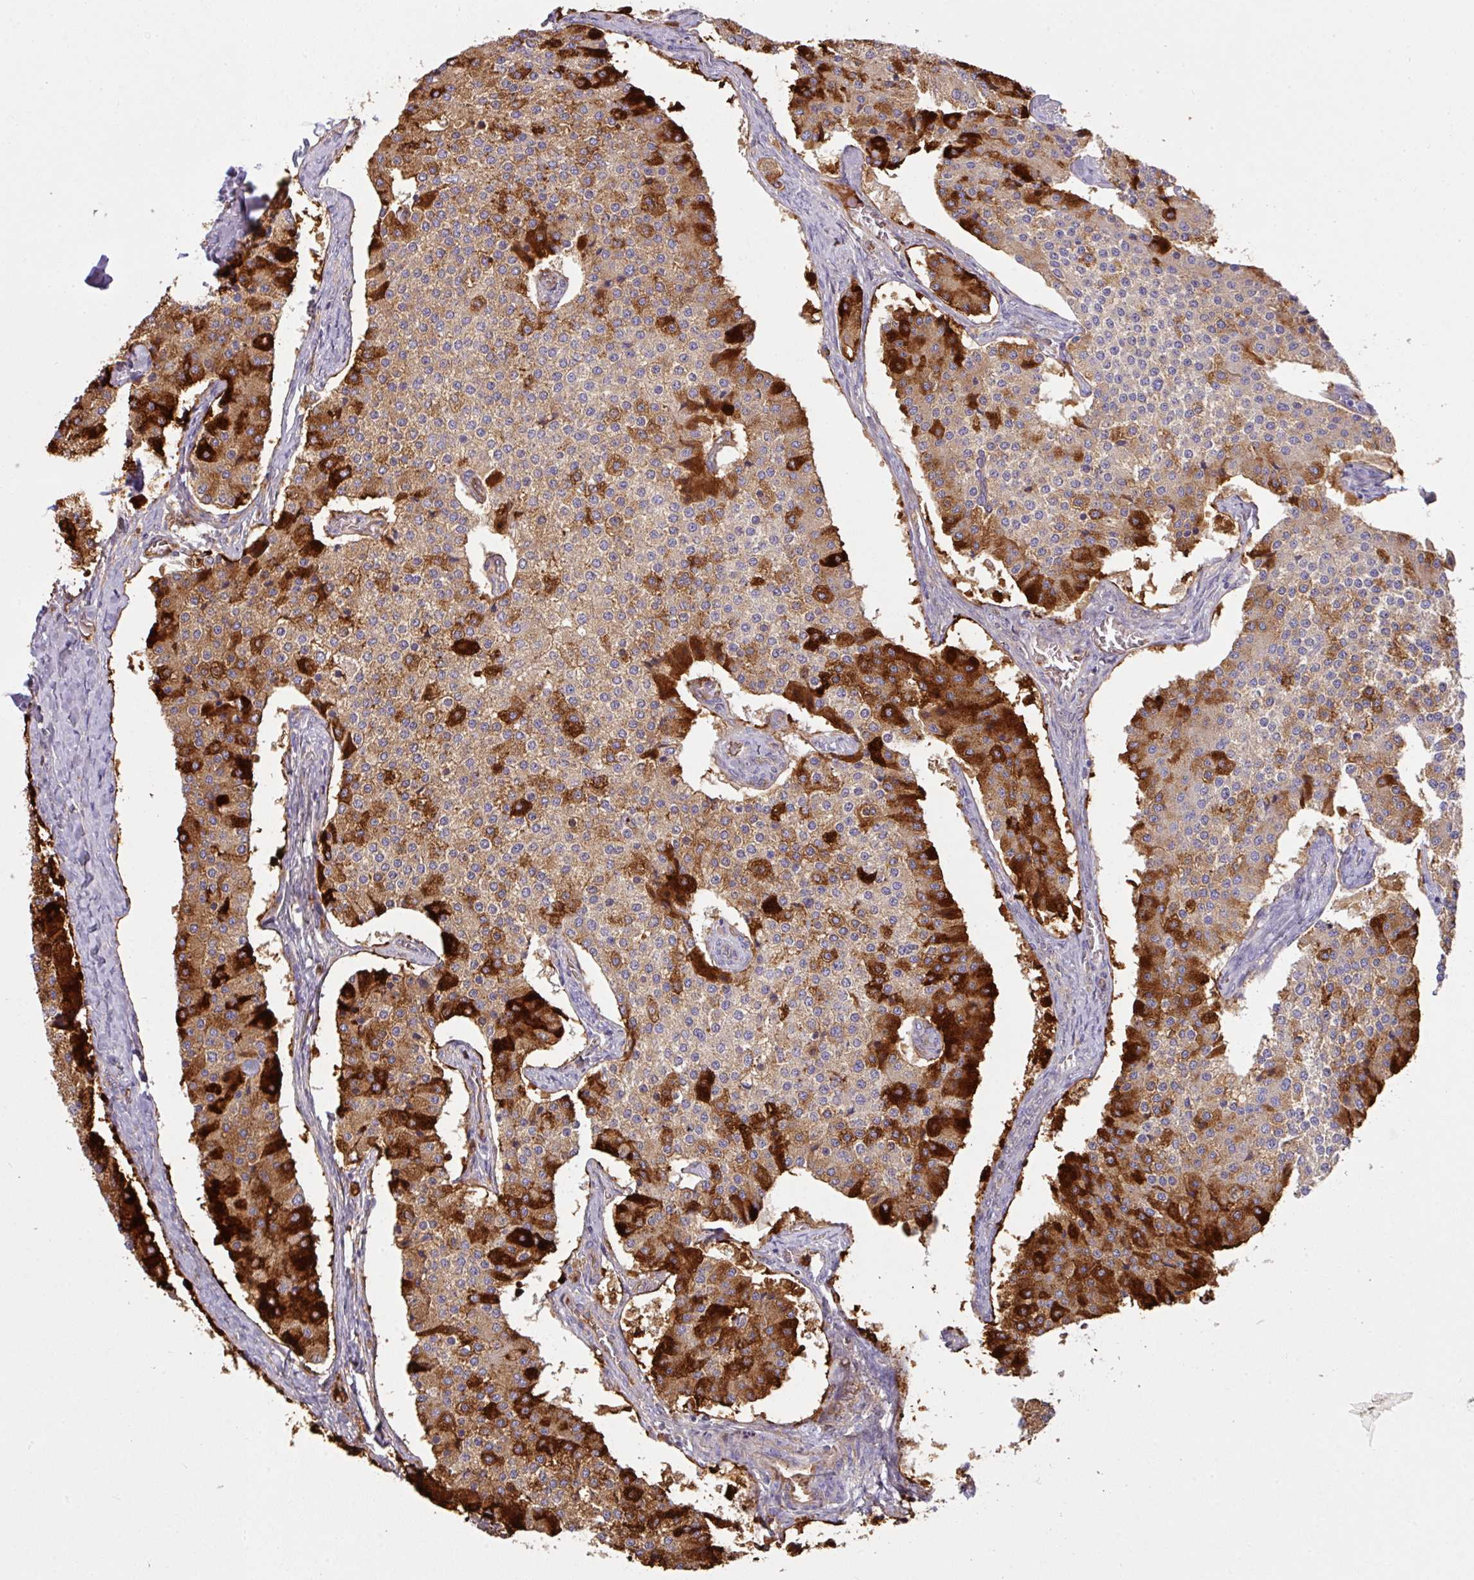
{"staining": {"intensity": "strong", "quantity": "25%-75%", "location": "cytoplasmic/membranous"}, "tissue": "carcinoid", "cell_type": "Tumor cells", "image_type": "cancer", "snomed": [{"axis": "morphology", "description": "Carcinoid, malignant, NOS"}, {"axis": "topography", "description": "Colon"}], "caption": "Brown immunohistochemical staining in carcinoid (malignant) exhibits strong cytoplasmic/membranous staining in approximately 25%-75% of tumor cells.", "gene": "OR6C6", "patient": {"sex": "female", "age": 52}}